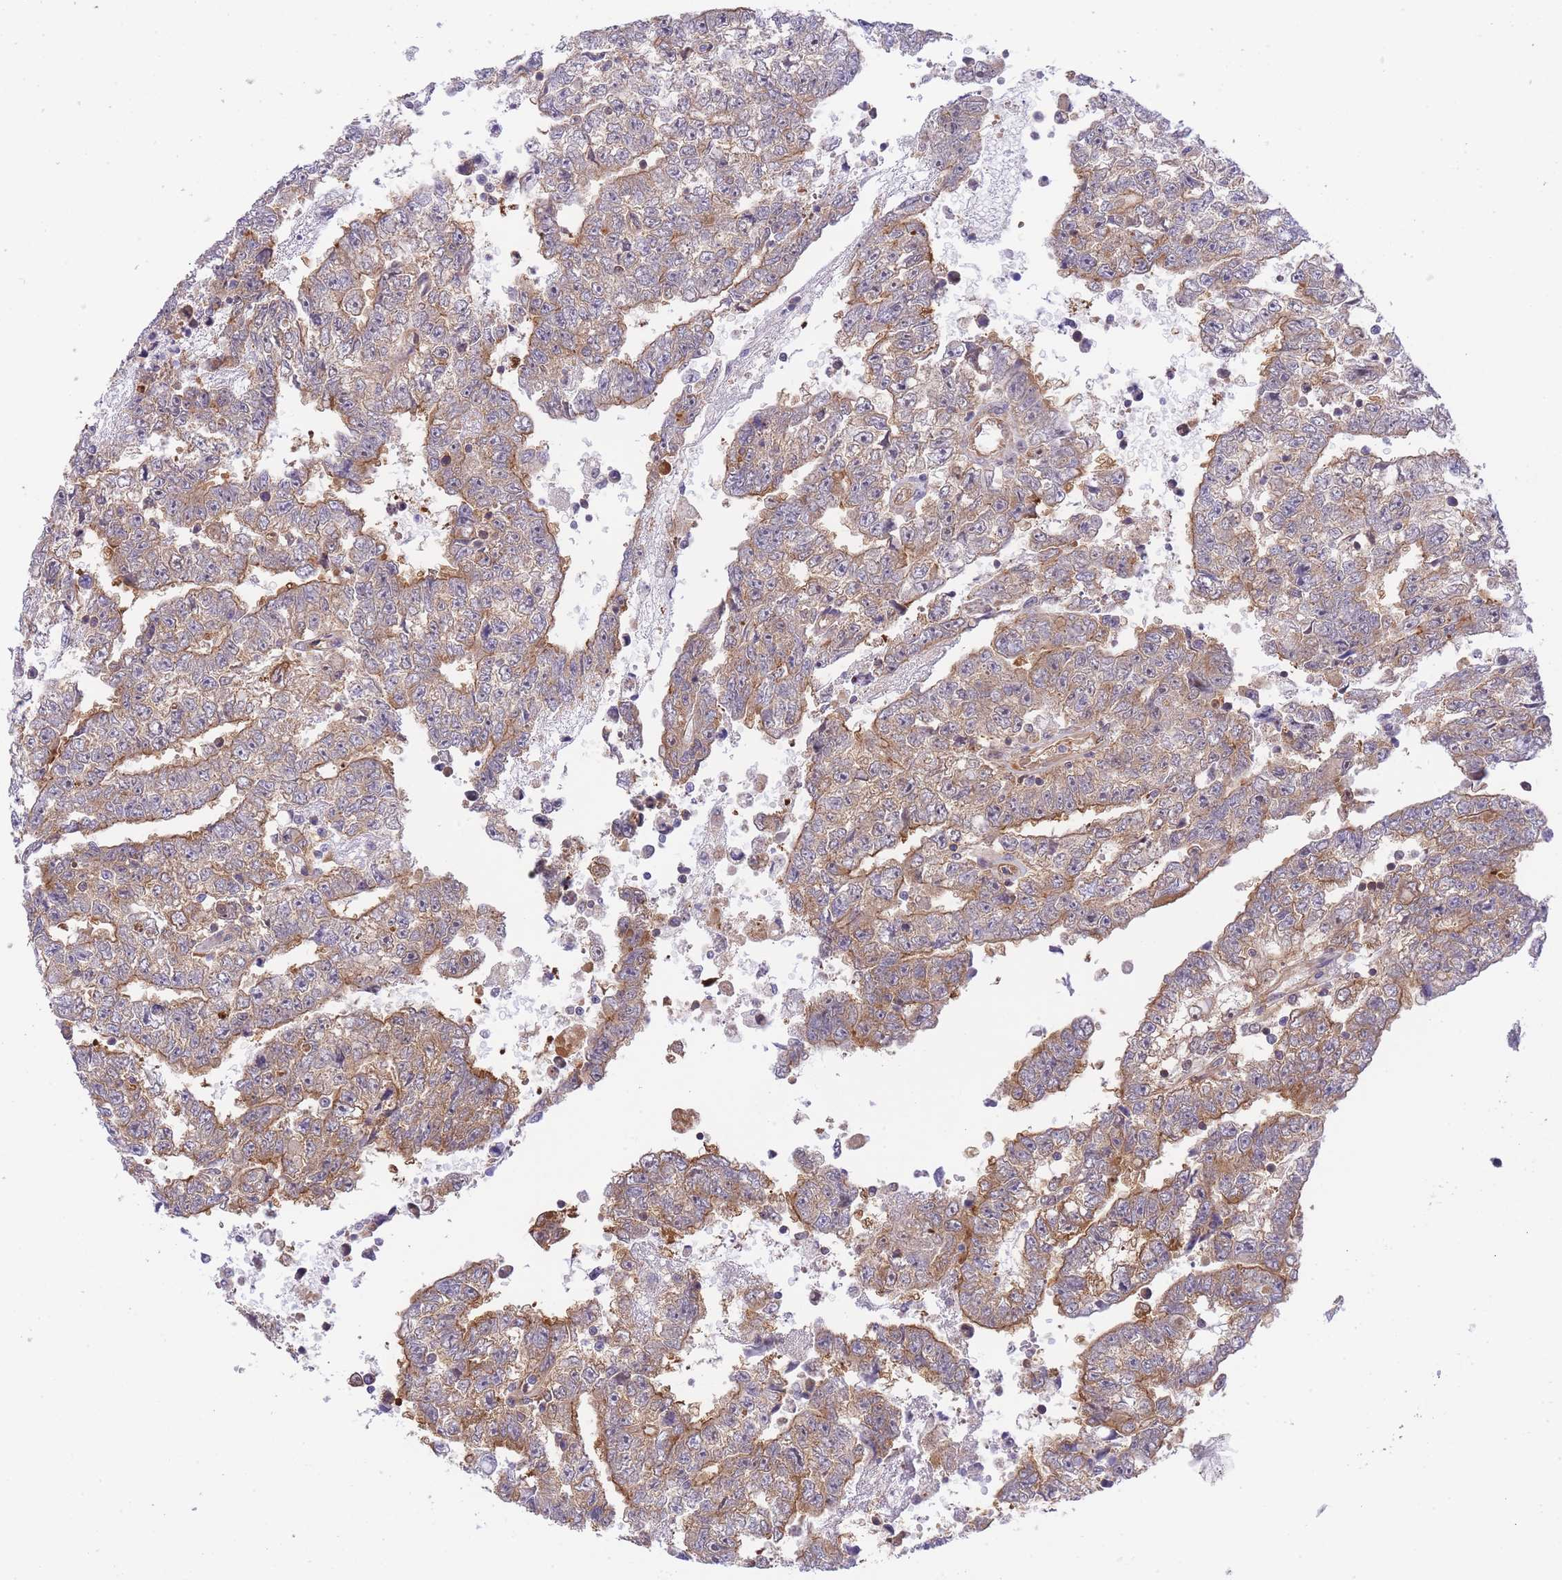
{"staining": {"intensity": "strong", "quantity": "<25%", "location": "cytoplasmic/membranous,nuclear"}, "tissue": "testis cancer", "cell_type": "Tumor cells", "image_type": "cancer", "snomed": [{"axis": "morphology", "description": "Carcinoma, Embryonal, NOS"}, {"axis": "topography", "description": "Testis"}], "caption": "Testis cancer stained for a protein (brown) shows strong cytoplasmic/membranous and nuclear positive staining in about <25% of tumor cells.", "gene": "EXOSC8", "patient": {"sex": "male", "age": 25}}